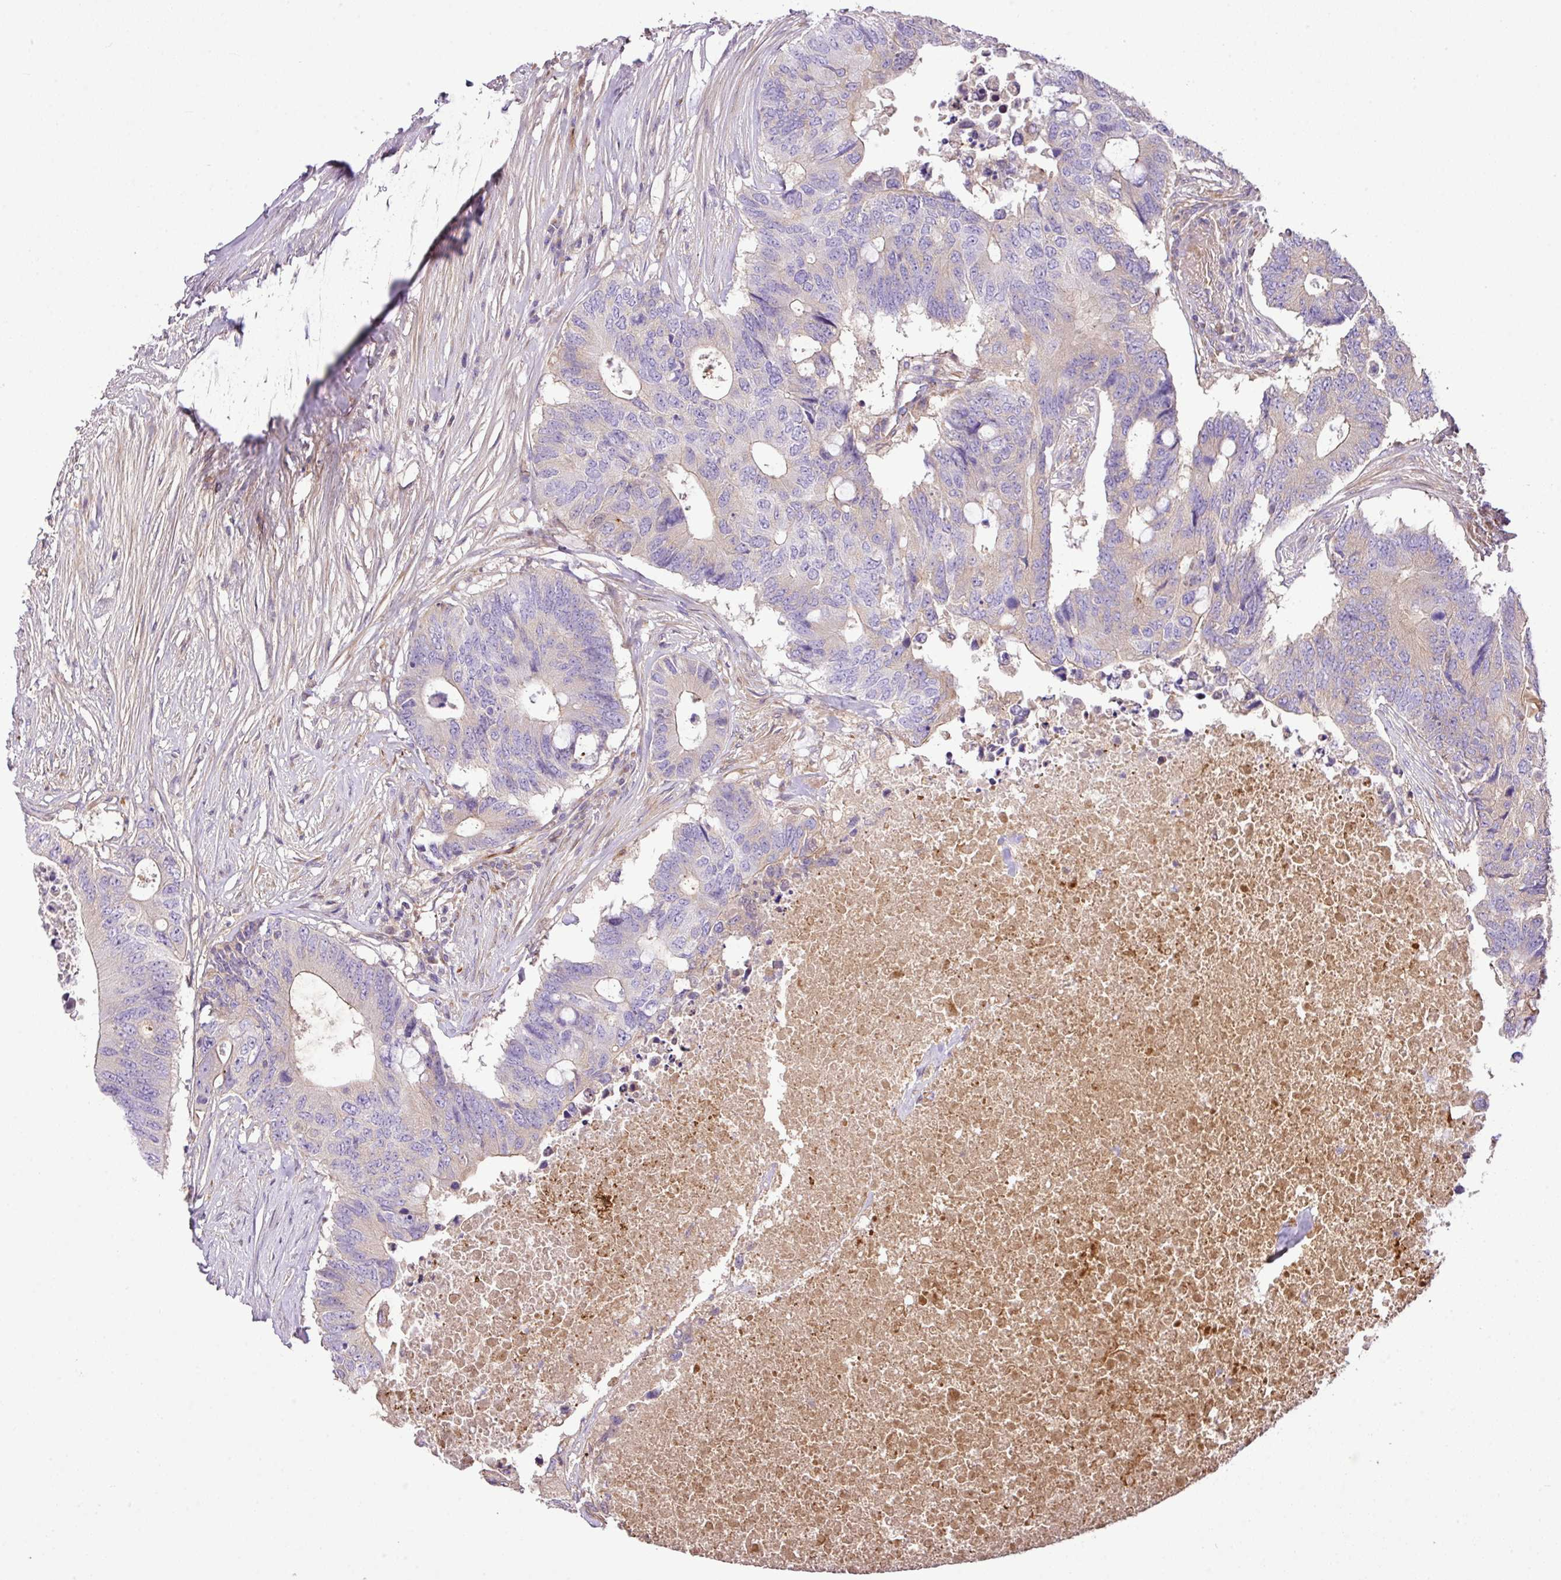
{"staining": {"intensity": "negative", "quantity": "none", "location": "none"}, "tissue": "colorectal cancer", "cell_type": "Tumor cells", "image_type": "cancer", "snomed": [{"axis": "morphology", "description": "Adenocarcinoma, NOS"}, {"axis": "topography", "description": "Colon"}], "caption": "DAB (3,3'-diaminobenzidine) immunohistochemical staining of colorectal cancer (adenocarcinoma) reveals no significant expression in tumor cells. (DAB (3,3'-diaminobenzidine) immunohistochemistry, high magnification).", "gene": "CTXN2", "patient": {"sex": "male", "age": 71}}